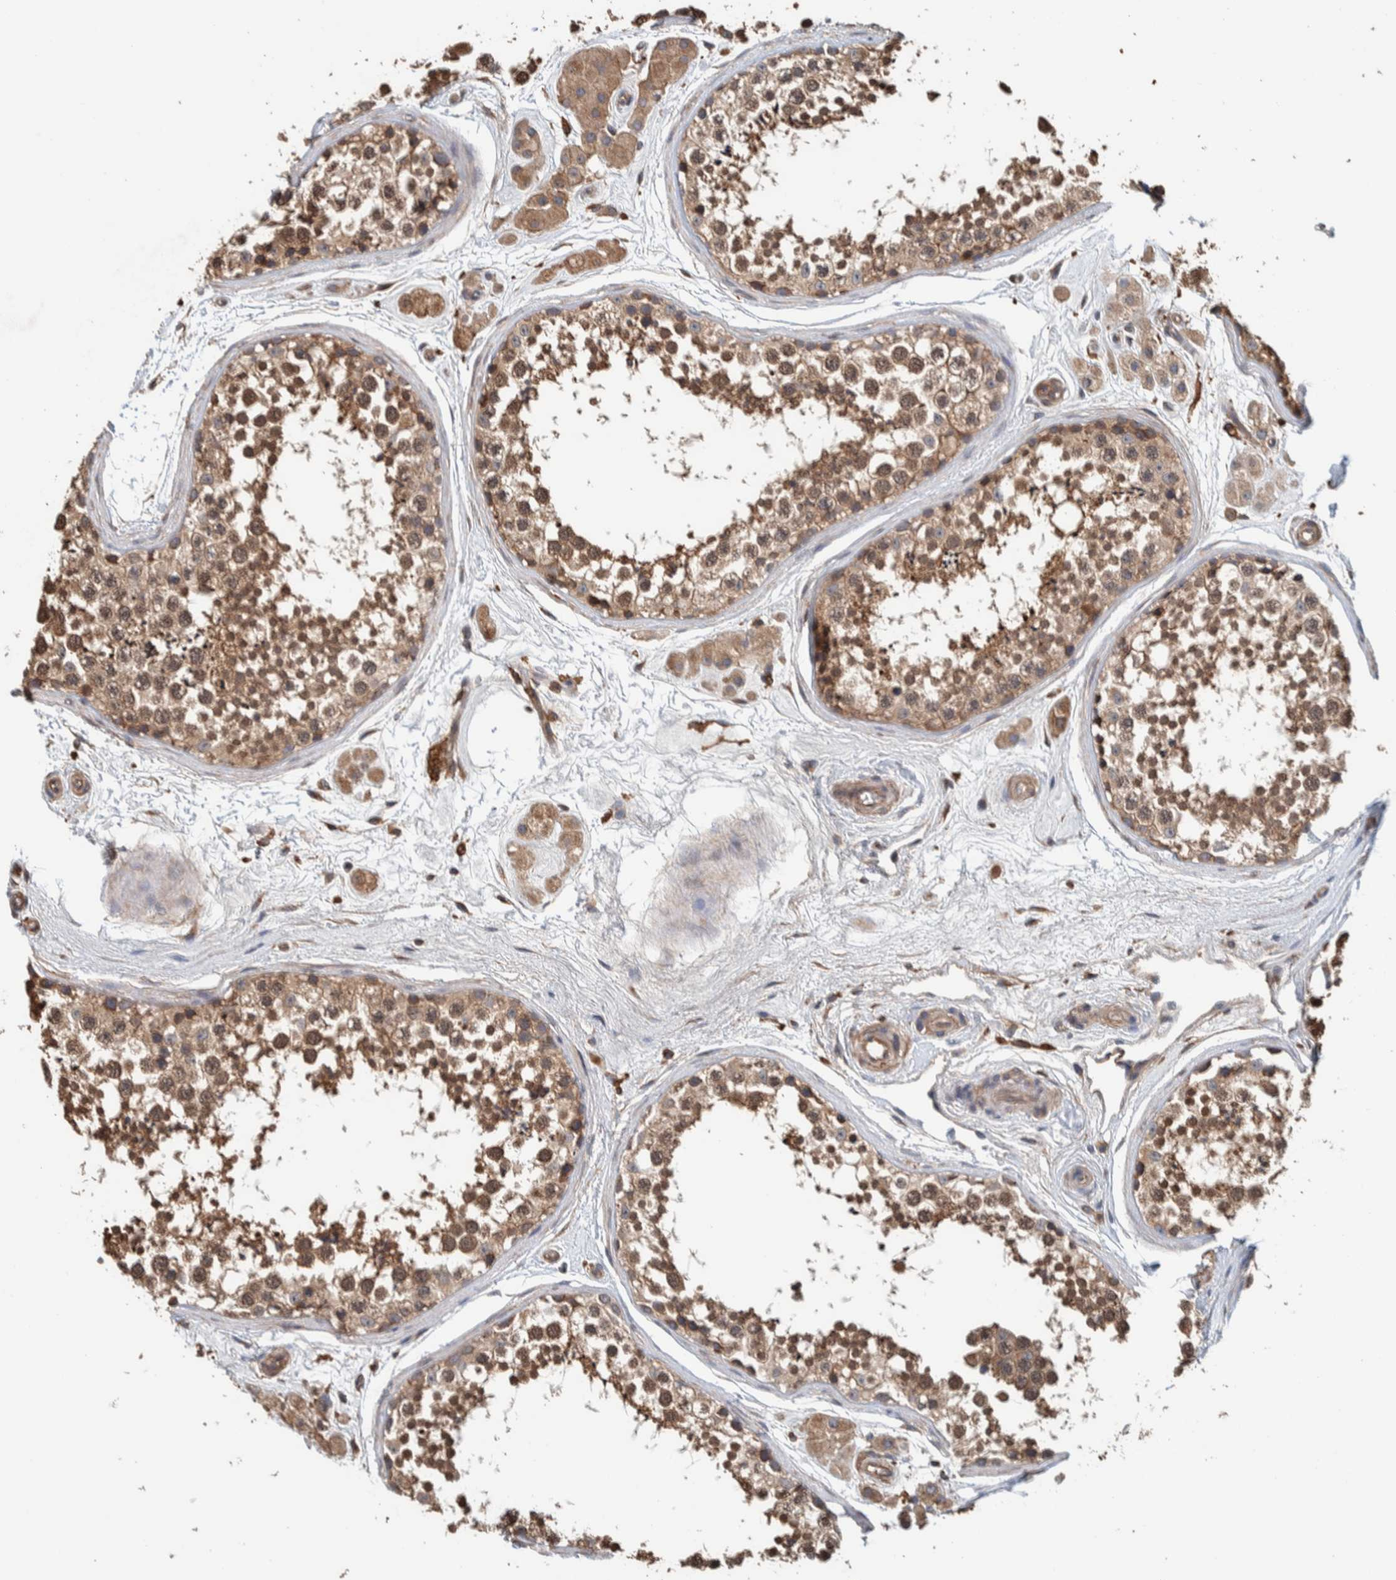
{"staining": {"intensity": "moderate", "quantity": ">75%", "location": "cytoplasmic/membranous"}, "tissue": "testis", "cell_type": "Cells in seminiferous ducts", "image_type": "normal", "snomed": [{"axis": "morphology", "description": "Normal tissue, NOS"}, {"axis": "topography", "description": "Testis"}], "caption": "This image displays unremarkable testis stained with immunohistochemistry to label a protein in brown. The cytoplasmic/membranous of cells in seminiferous ducts show moderate positivity for the protein. Nuclei are counter-stained blue.", "gene": "PLA2G3", "patient": {"sex": "male", "age": 56}}